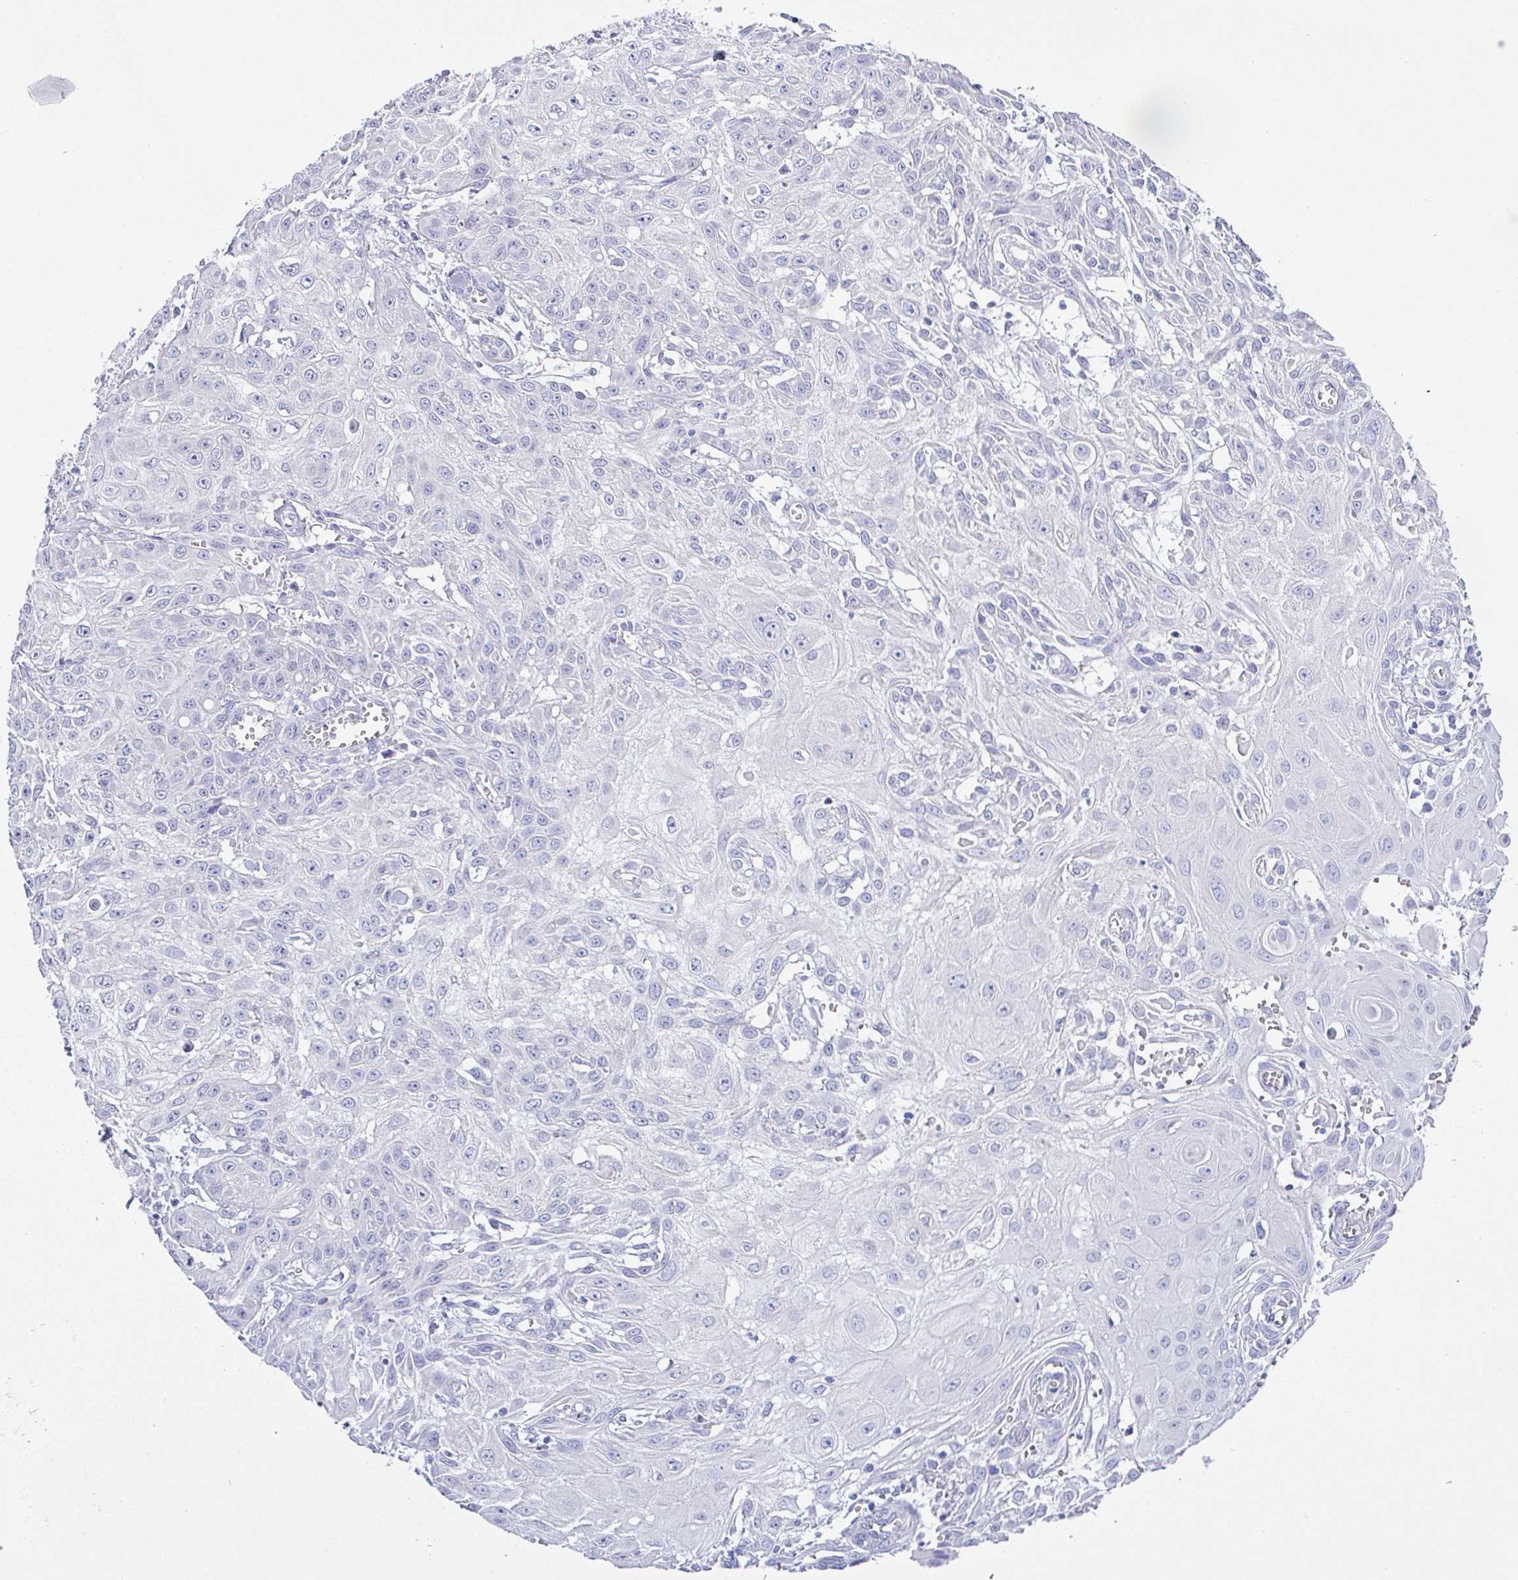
{"staining": {"intensity": "negative", "quantity": "none", "location": "none"}, "tissue": "skin cancer", "cell_type": "Tumor cells", "image_type": "cancer", "snomed": [{"axis": "morphology", "description": "Squamous cell carcinoma, NOS"}, {"axis": "topography", "description": "Skin"}, {"axis": "topography", "description": "Vulva"}], "caption": "Immunohistochemistry histopathology image of human squamous cell carcinoma (skin) stained for a protein (brown), which reveals no expression in tumor cells.", "gene": "SERPINE3", "patient": {"sex": "female", "age": 71}}